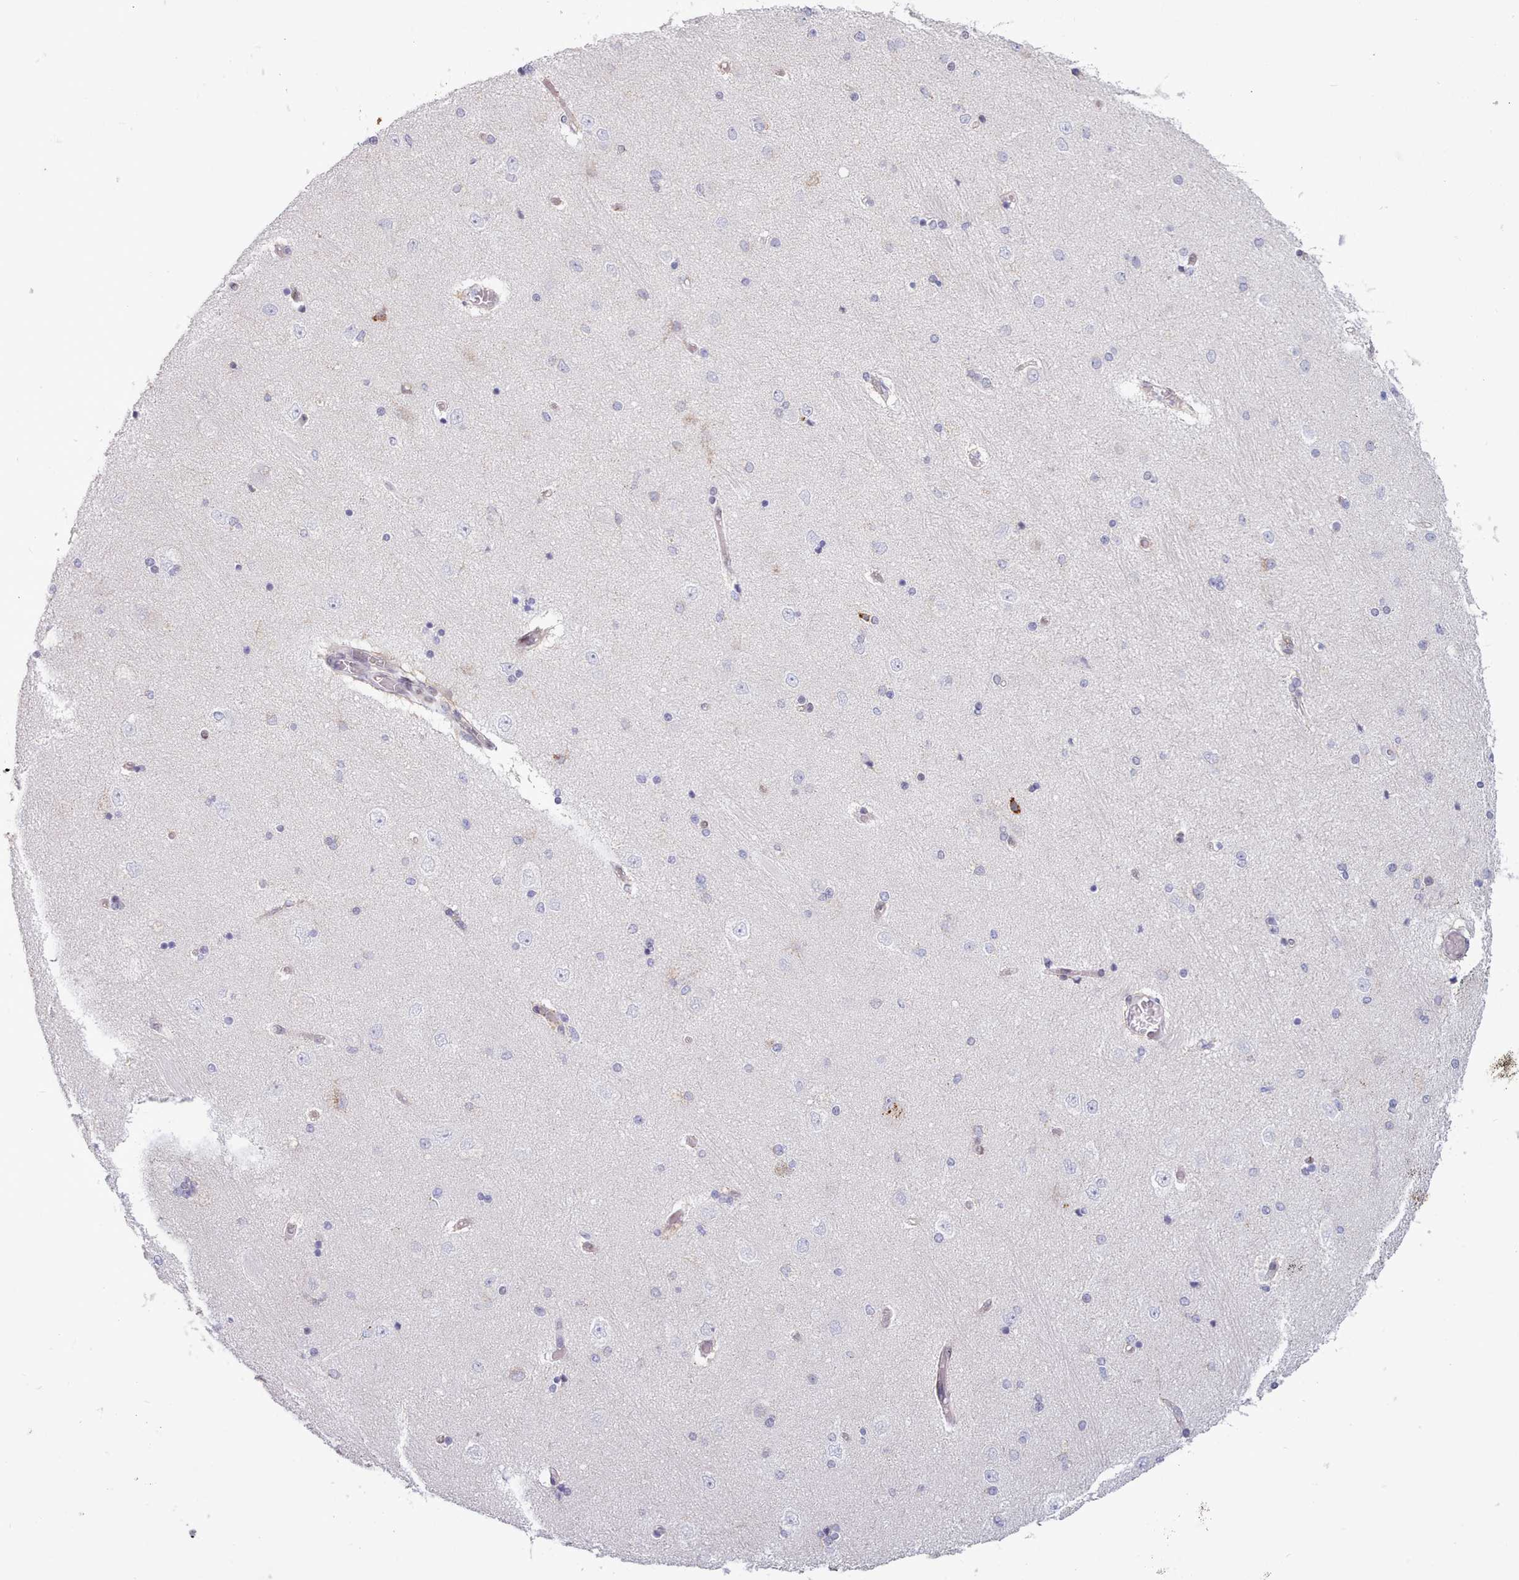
{"staining": {"intensity": "negative", "quantity": "none", "location": "none"}, "tissue": "hippocampus", "cell_type": "Glial cells", "image_type": "normal", "snomed": [{"axis": "morphology", "description": "Normal tissue, NOS"}, {"axis": "topography", "description": "Hippocampus"}], "caption": "Histopathology image shows no significant protein expression in glial cells of normal hippocampus. (Brightfield microscopy of DAB (3,3'-diaminobenzidine) IHC at high magnification).", "gene": "TMEM253", "patient": {"sex": "female", "age": 54}}